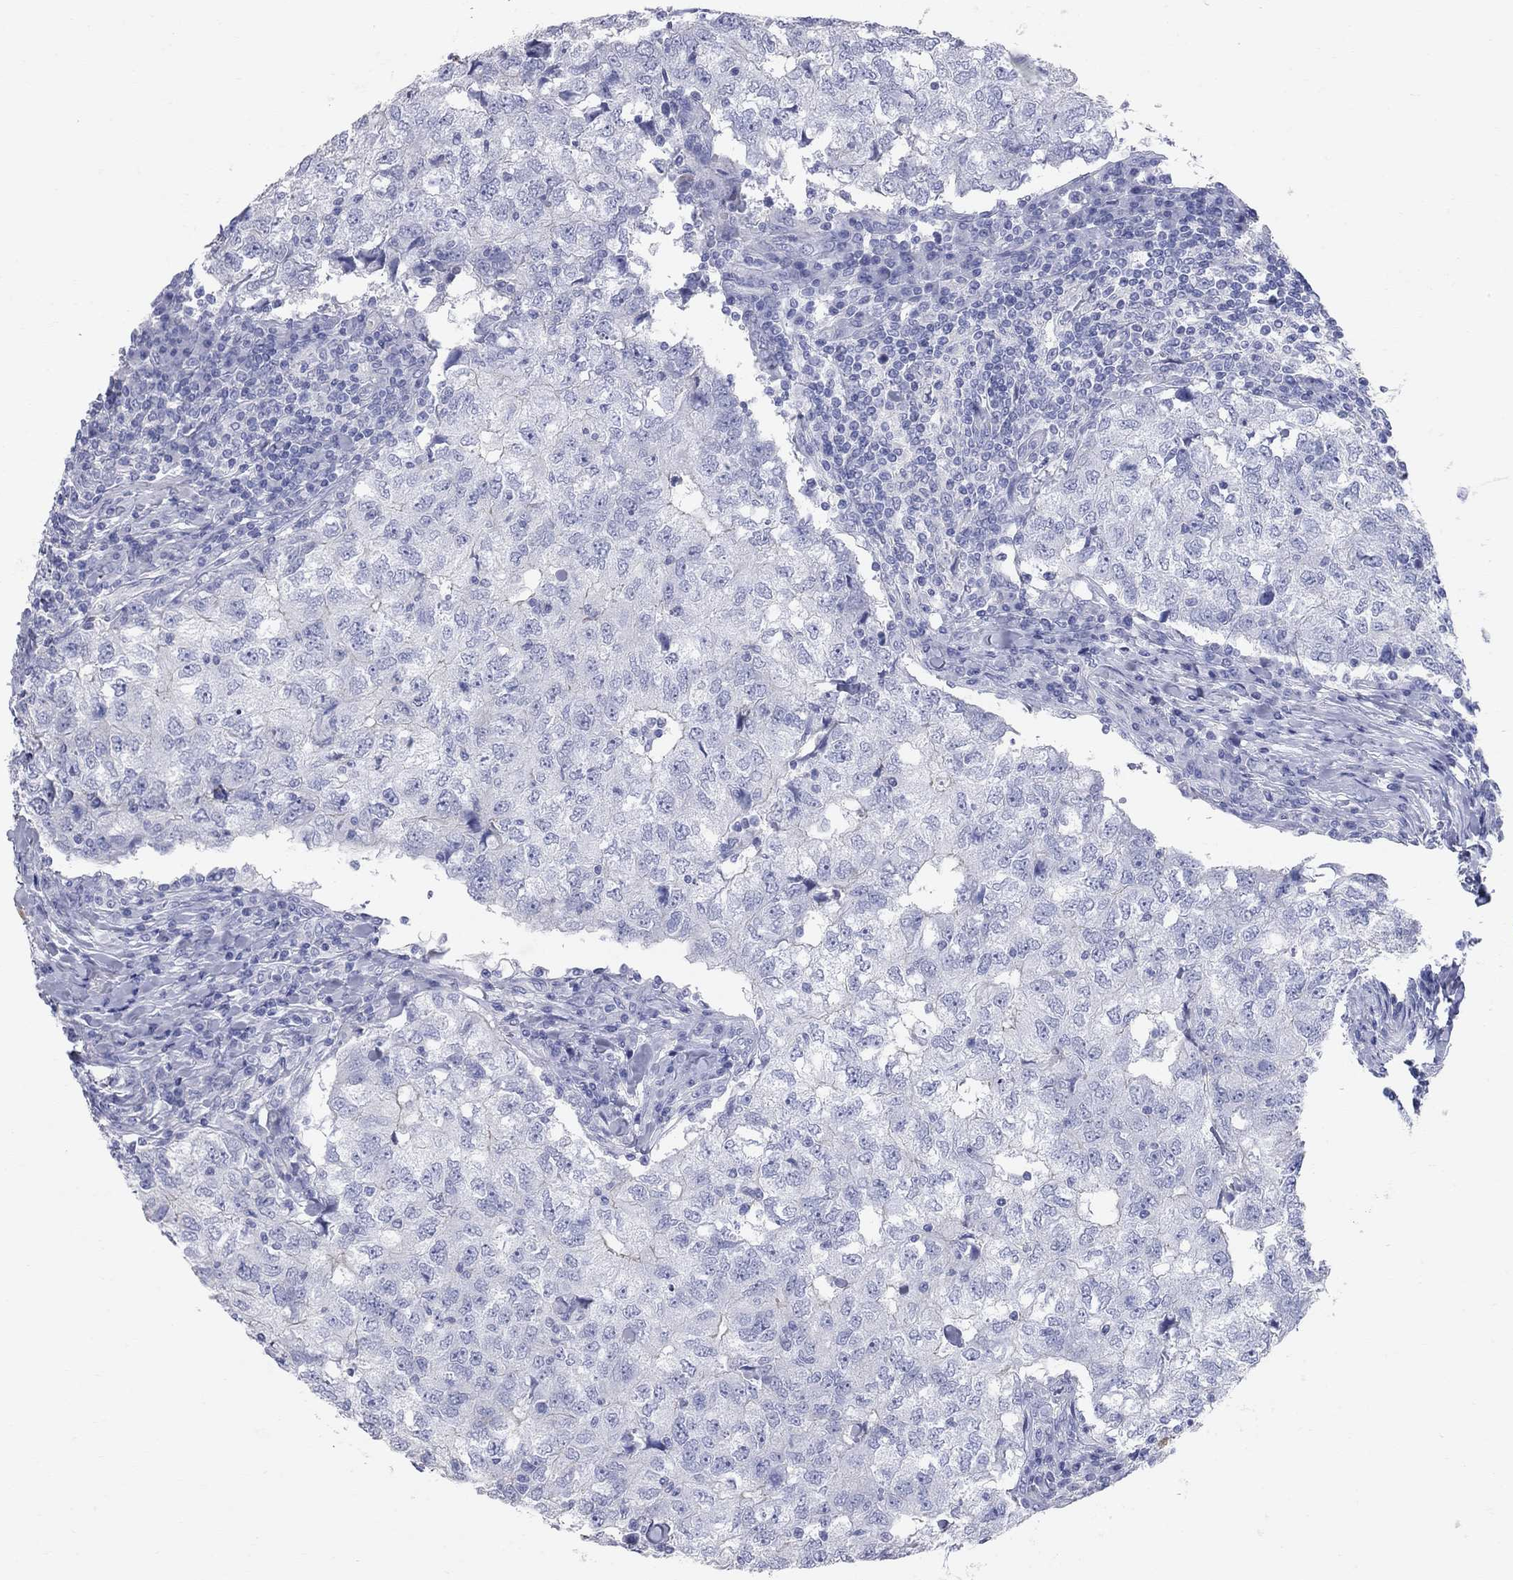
{"staining": {"intensity": "negative", "quantity": "none", "location": "none"}, "tissue": "breast cancer", "cell_type": "Tumor cells", "image_type": "cancer", "snomed": [{"axis": "morphology", "description": "Duct carcinoma"}, {"axis": "topography", "description": "Breast"}], "caption": "Immunohistochemical staining of human invasive ductal carcinoma (breast) exhibits no significant positivity in tumor cells.", "gene": "AOX1", "patient": {"sex": "female", "age": 30}}